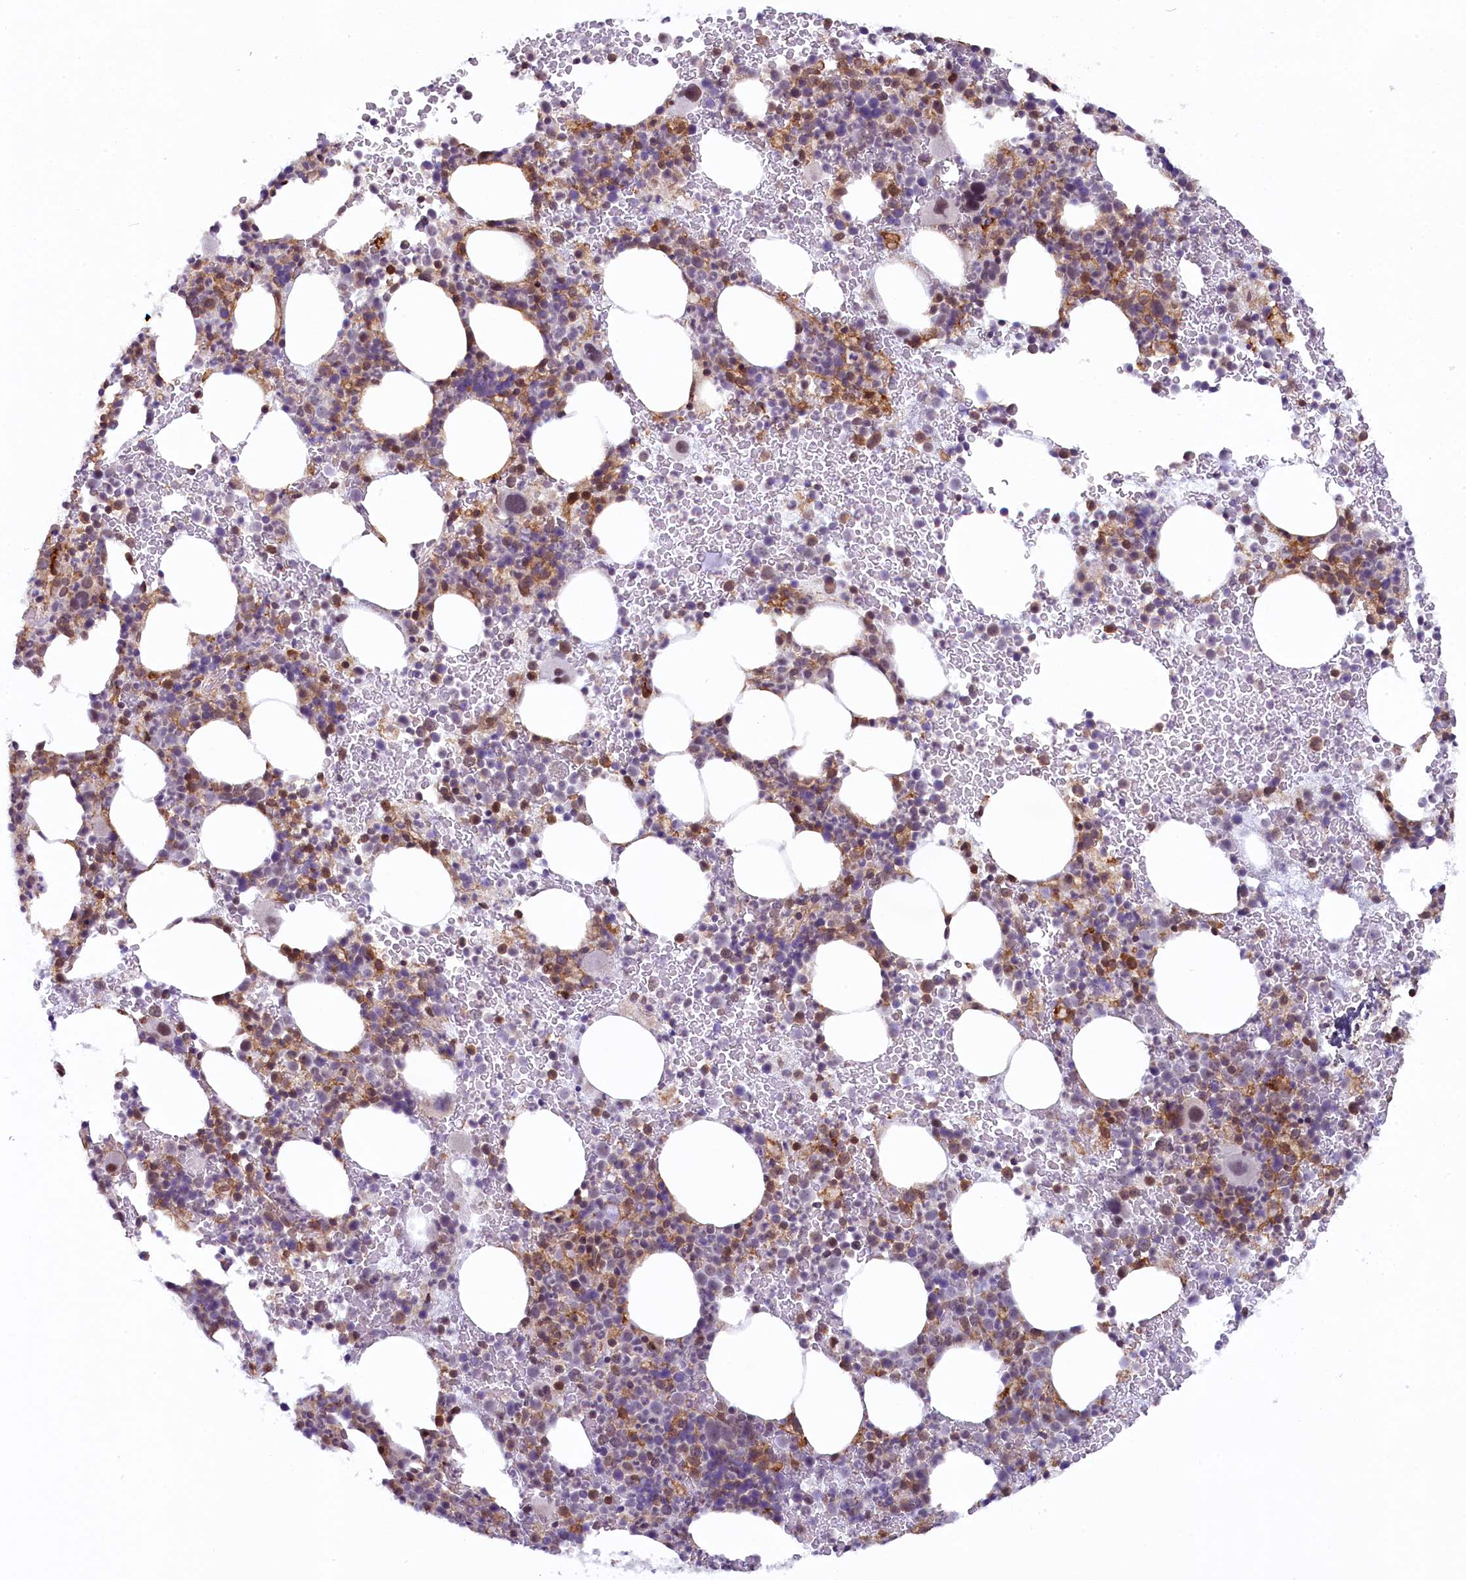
{"staining": {"intensity": "moderate", "quantity": "<25%", "location": "cytoplasmic/membranous,nuclear"}, "tissue": "bone marrow", "cell_type": "Hematopoietic cells", "image_type": "normal", "snomed": [{"axis": "morphology", "description": "Normal tissue, NOS"}, {"axis": "topography", "description": "Bone marrow"}], "caption": "Unremarkable bone marrow displays moderate cytoplasmic/membranous,nuclear expression in approximately <25% of hematopoietic cells, visualized by immunohistochemistry.", "gene": "FCHO1", "patient": {"sex": "female", "age": 82}}